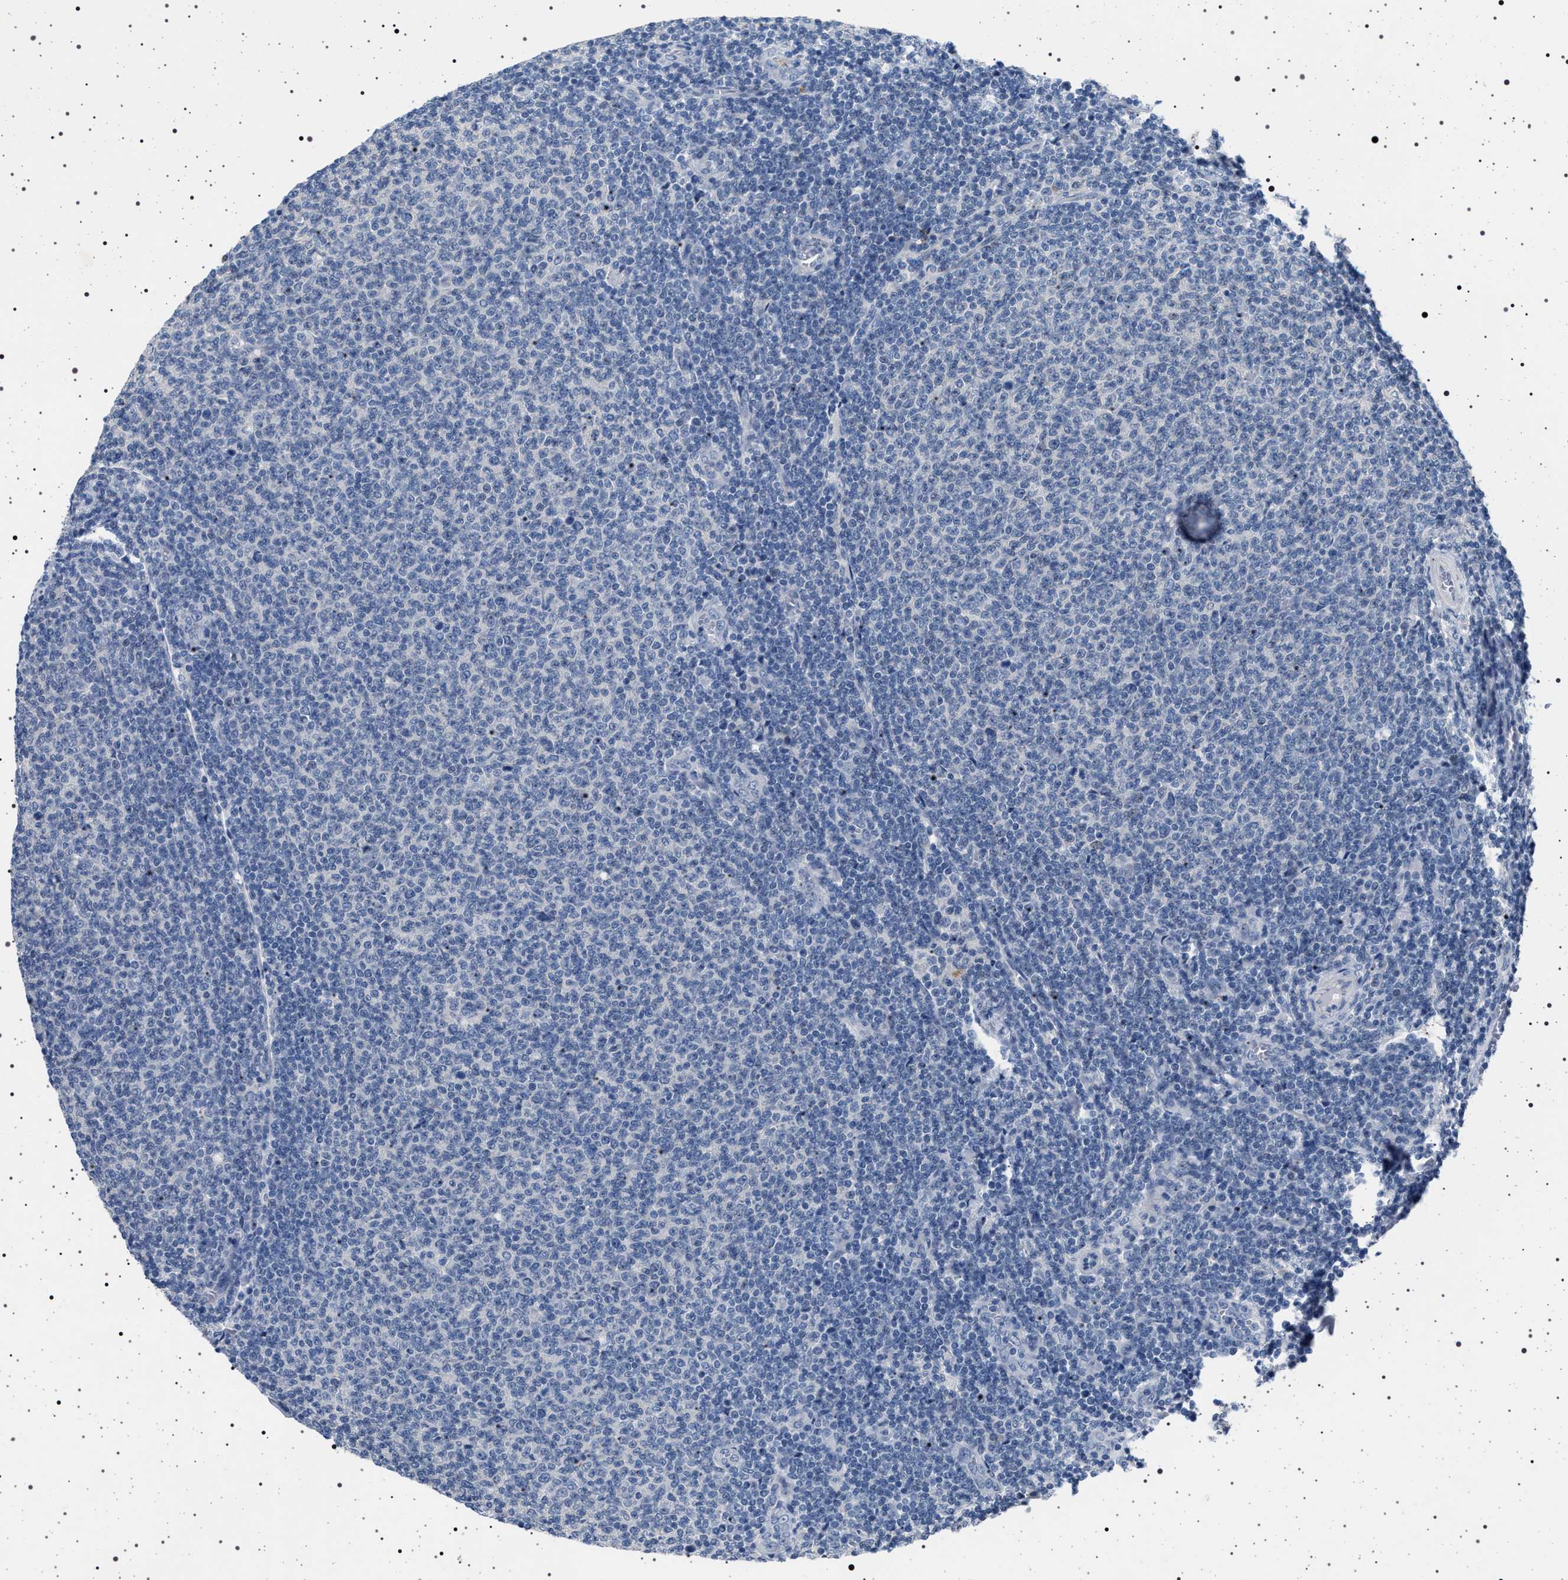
{"staining": {"intensity": "negative", "quantity": "none", "location": "none"}, "tissue": "lymphoma", "cell_type": "Tumor cells", "image_type": "cancer", "snomed": [{"axis": "morphology", "description": "Malignant lymphoma, non-Hodgkin's type, Low grade"}, {"axis": "topography", "description": "Lymph node"}], "caption": "A high-resolution histopathology image shows IHC staining of low-grade malignant lymphoma, non-Hodgkin's type, which reveals no significant expression in tumor cells.", "gene": "NAT9", "patient": {"sex": "male", "age": 66}}